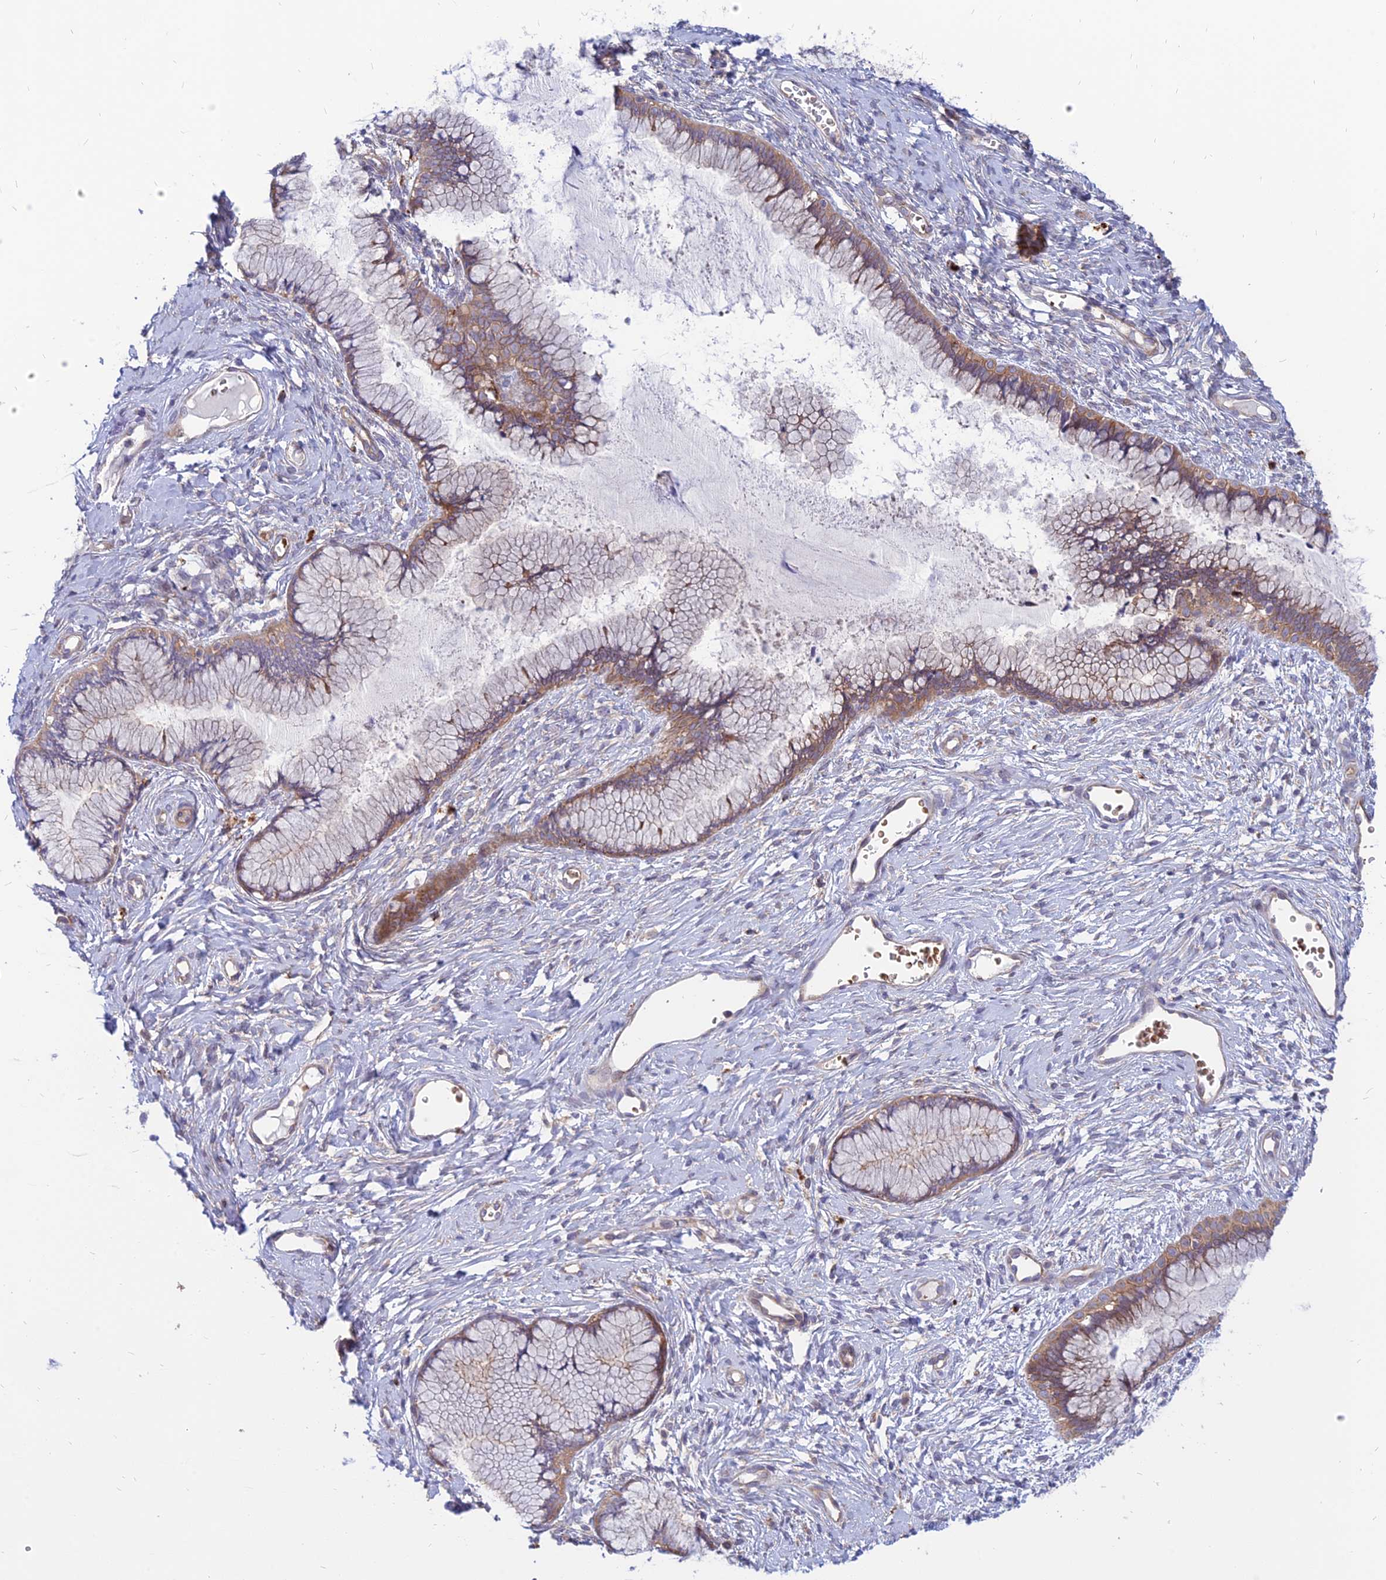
{"staining": {"intensity": "weak", "quantity": ">75%", "location": "cytoplasmic/membranous"}, "tissue": "cervix", "cell_type": "Glandular cells", "image_type": "normal", "snomed": [{"axis": "morphology", "description": "Normal tissue, NOS"}, {"axis": "topography", "description": "Cervix"}], "caption": "IHC histopathology image of unremarkable cervix: human cervix stained using IHC exhibits low levels of weak protein expression localized specifically in the cytoplasmic/membranous of glandular cells, appearing as a cytoplasmic/membranous brown color.", "gene": "PHKA2", "patient": {"sex": "female", "age": 42}}